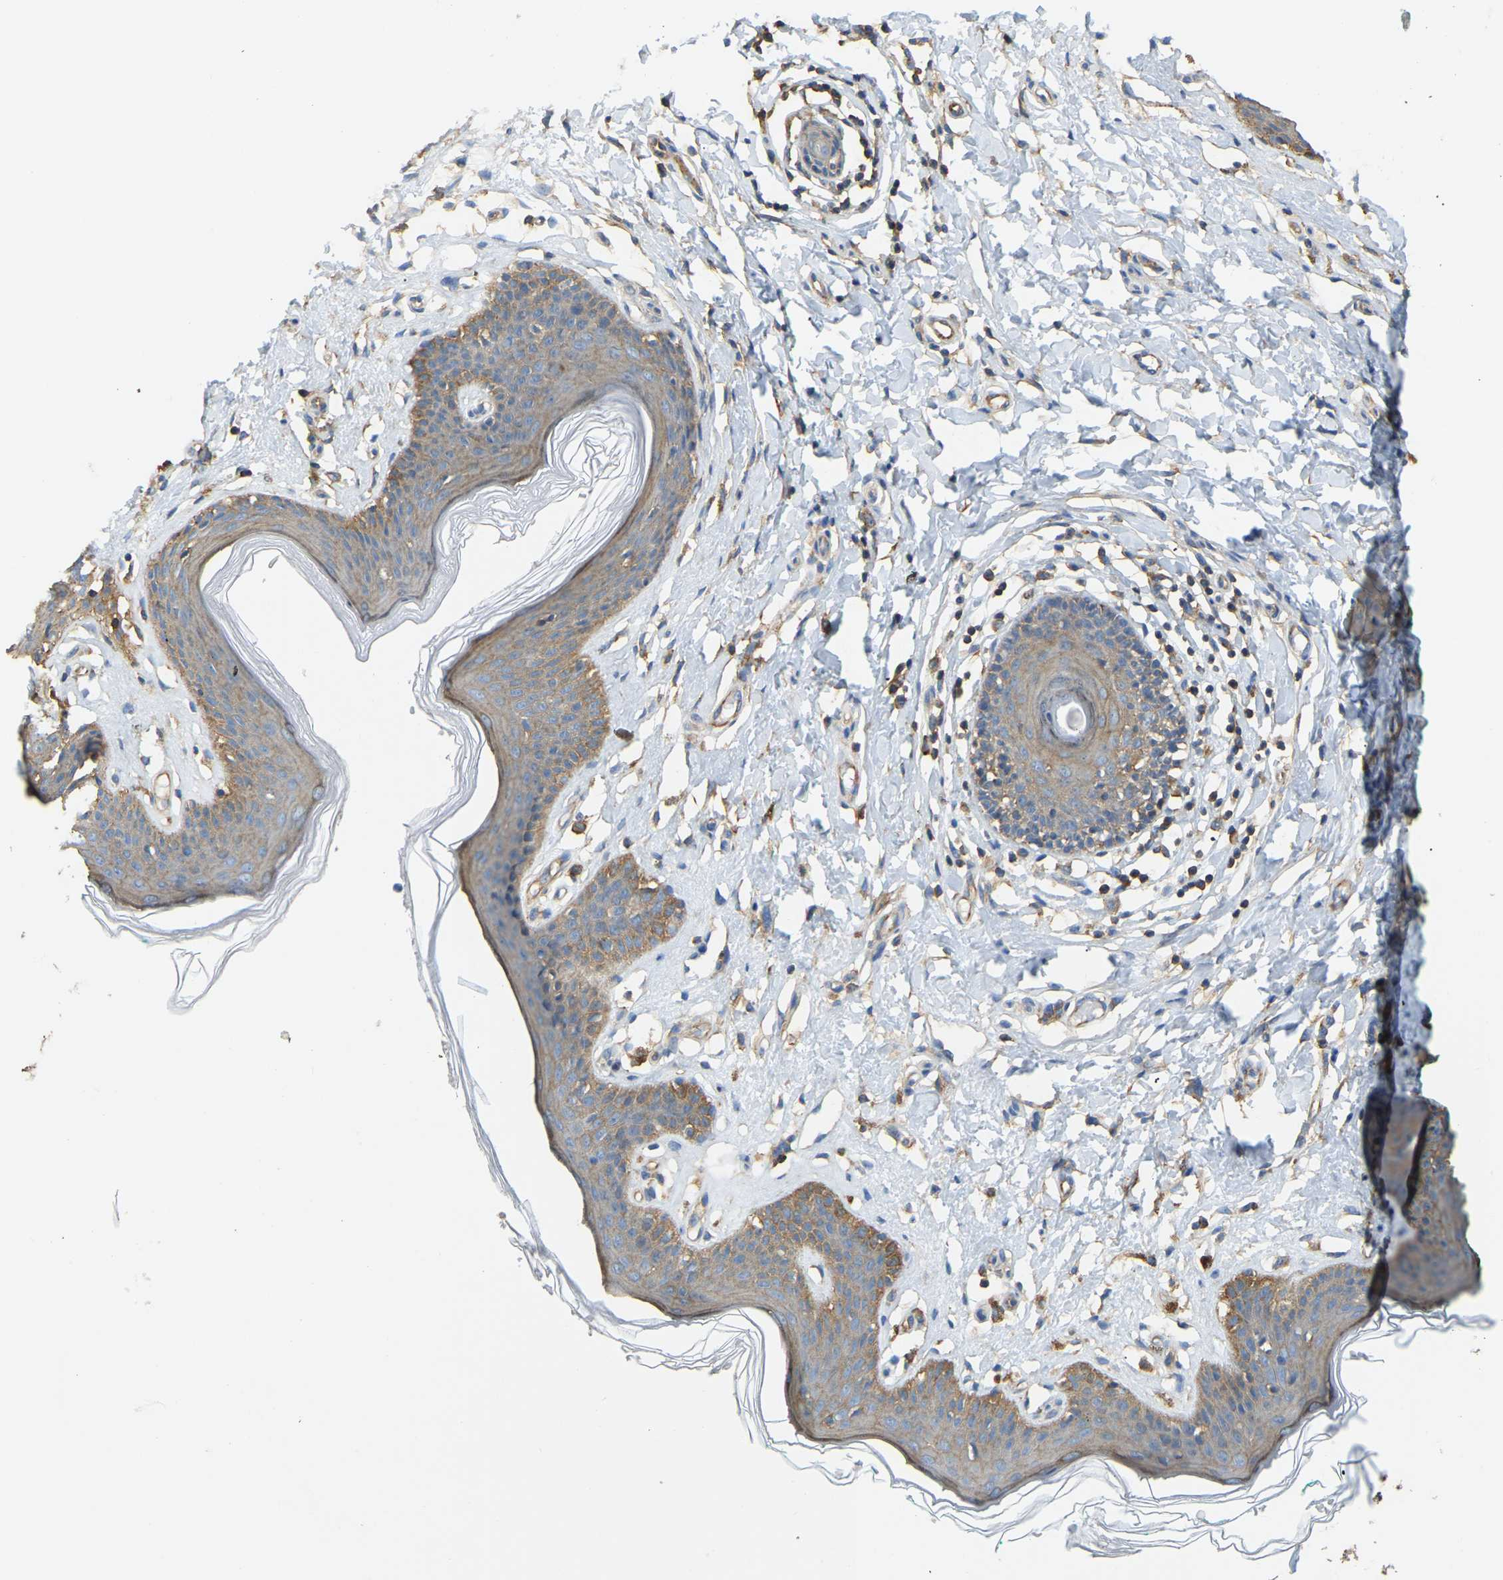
{"staining": {"intensity": "moderate", "quantity": ">75%", "location": "cytoplasmic/membranous"}, "tissue": "skin", "cell_type": "Epidermal cells", "image_type": "normal", "snomed": [{"axis": "morphology", "description": "Normal tissue, NOS"}, {"axis": "topography", "description": "Vulva"}], "caption": "This image demonstrates unremarkable skin stained with IHC to label a protein in brown. The cytoplasmic/membranous of epidermal cells show moderate positivity for the protein. Nuclei are counter-stained blue.", "gene": "AHNAK", "patient": {"sex": "female", "age": 66}}